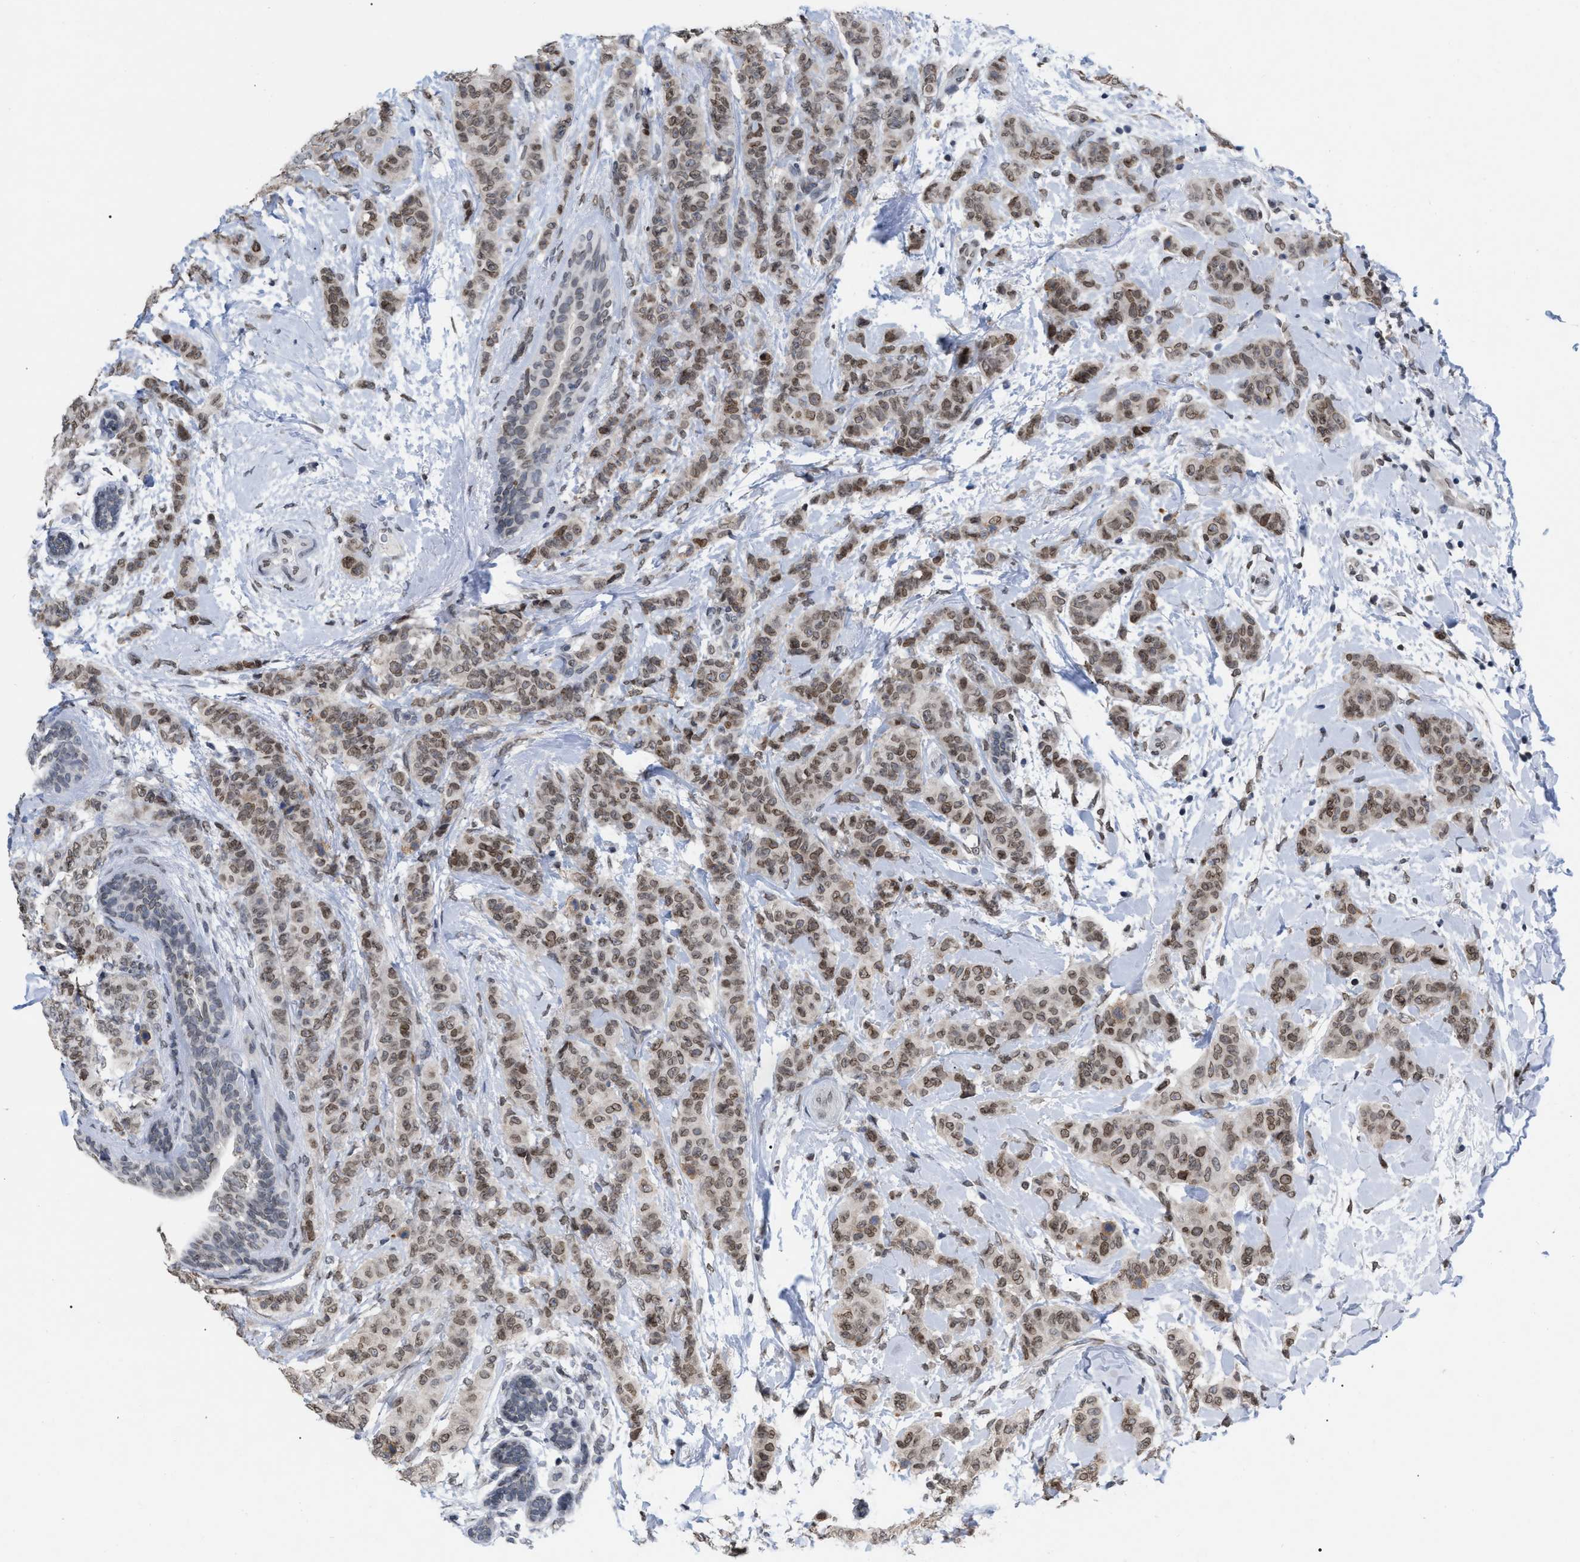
{"staining": {"intensity": "moderate", "quantity": ">75%", "location": "cytoplasmic/membranous,nuclear"}, "tissue": "breast cancer", "cell_type": "Tumor cells", "image_type": "cancer", "snomed": [{"axis": "morphology", "description": "Normal tissue, NOS"}, {"axis": "morphology", "description": "Duct carcinoma"}, {"axis": "topography", "description": "Breast"}], "caption": "Immunohistochemical staining of breast cancer (infiltrating ductal carcinoma) shows medium levels of moderate cytoplasmic/membranous and nuclear protein staining in about >75% of tumor cells.", "gene": "TPR", "patient": {"sex": "female", "age": 40}}